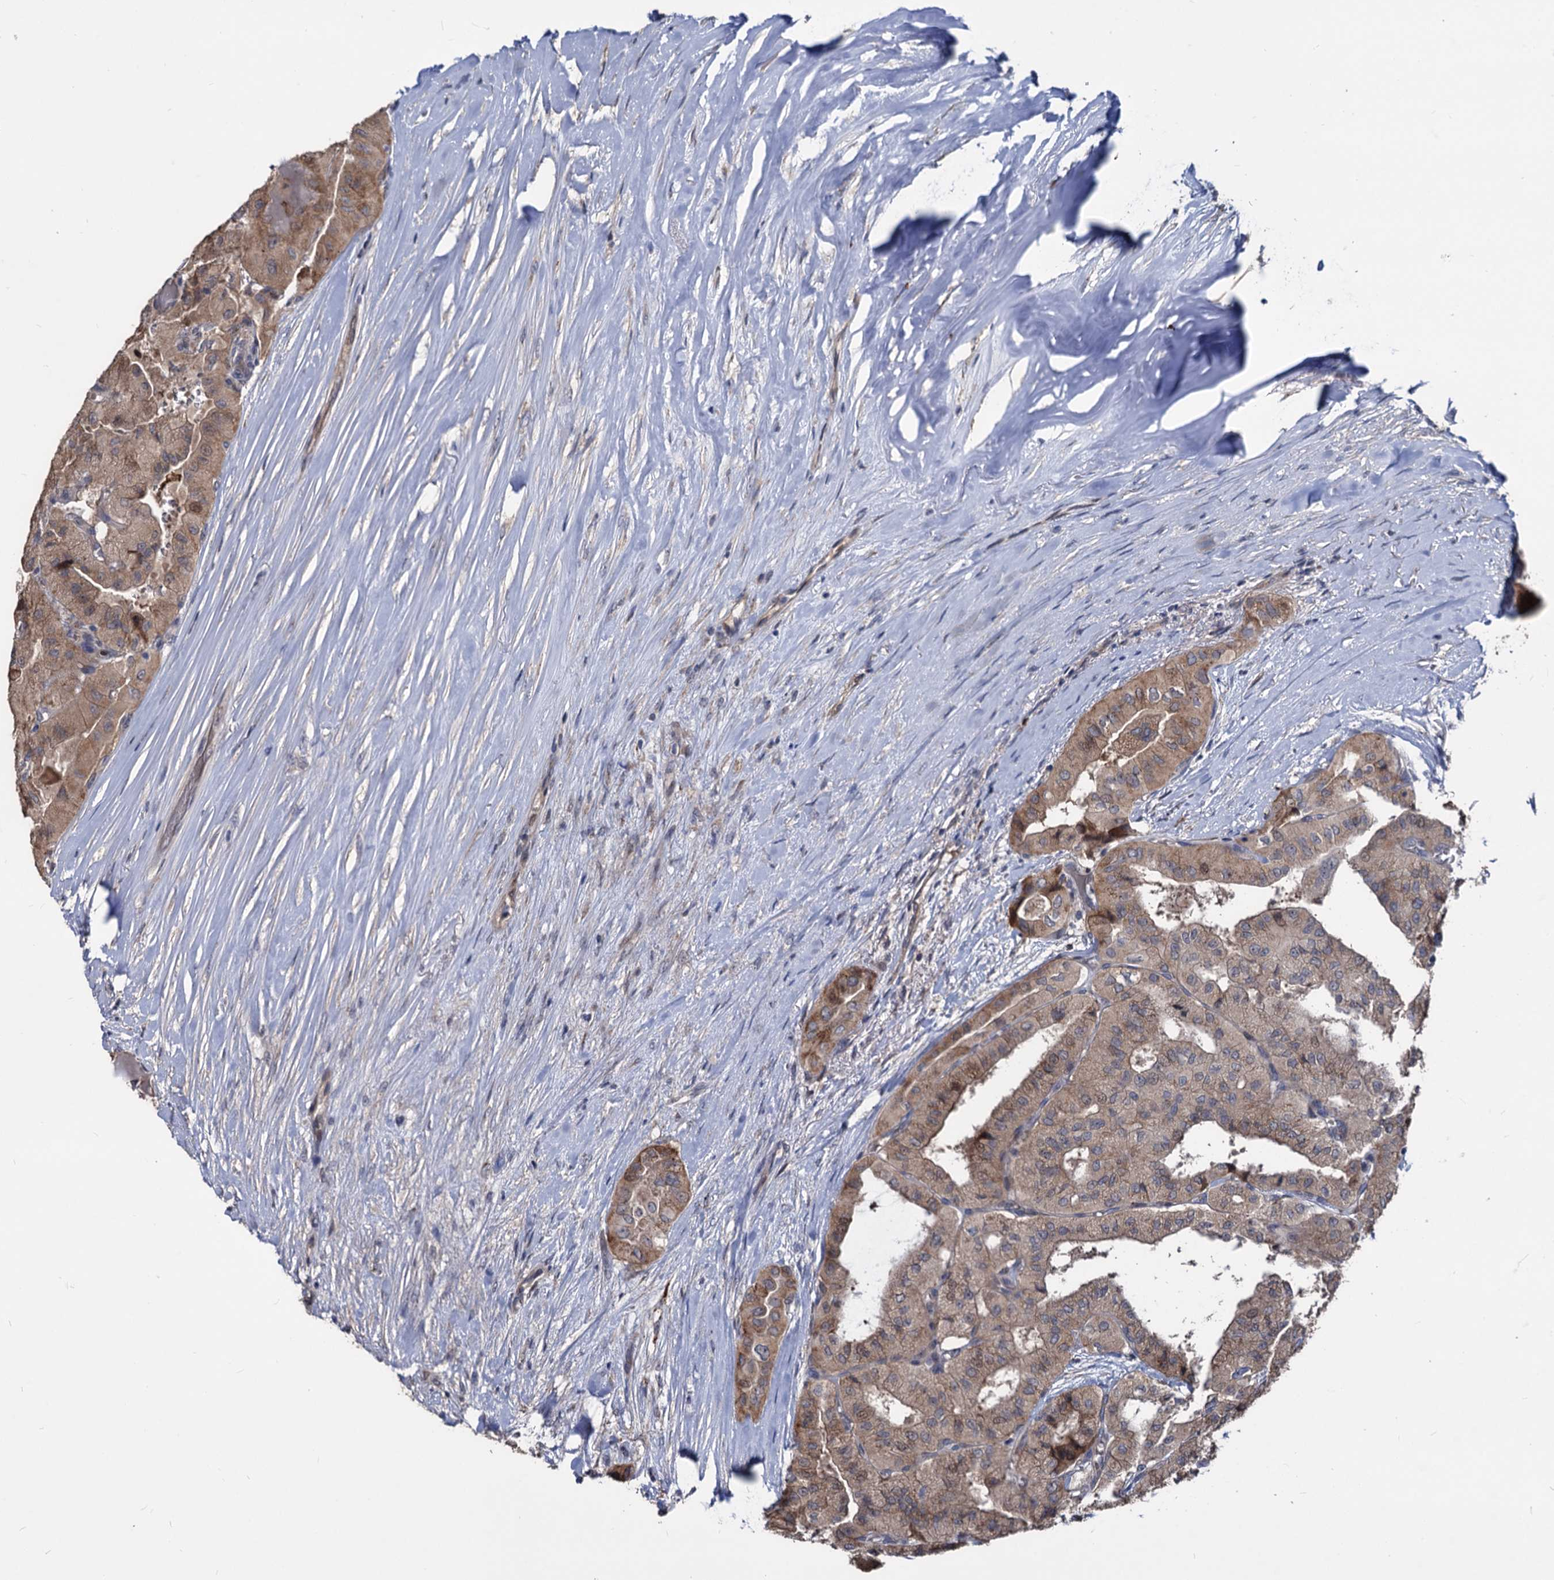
{"staining": {"intensity": "moderate", "quantity": ">75%", "location": "cytoplasmic/membranous"}, "tissue": "thyroid cancer", "cell_type": "Tumor cells", "image_type": "cancer", "snomed": [{"axis": "morphology", "description": "Papillary adenocarcinoma, NOS"}, {"axis": "topography", "description": "Thyroid gland"}], "caption": "Human papillary adenocarcinoma (thyroid) stained with a brown dye reveals moderate cytoplasmic/membranous positive expression in about >75% of tumor cells.", "gene": "SMAGP", "patient": {"sex": "female", "age": 59}}